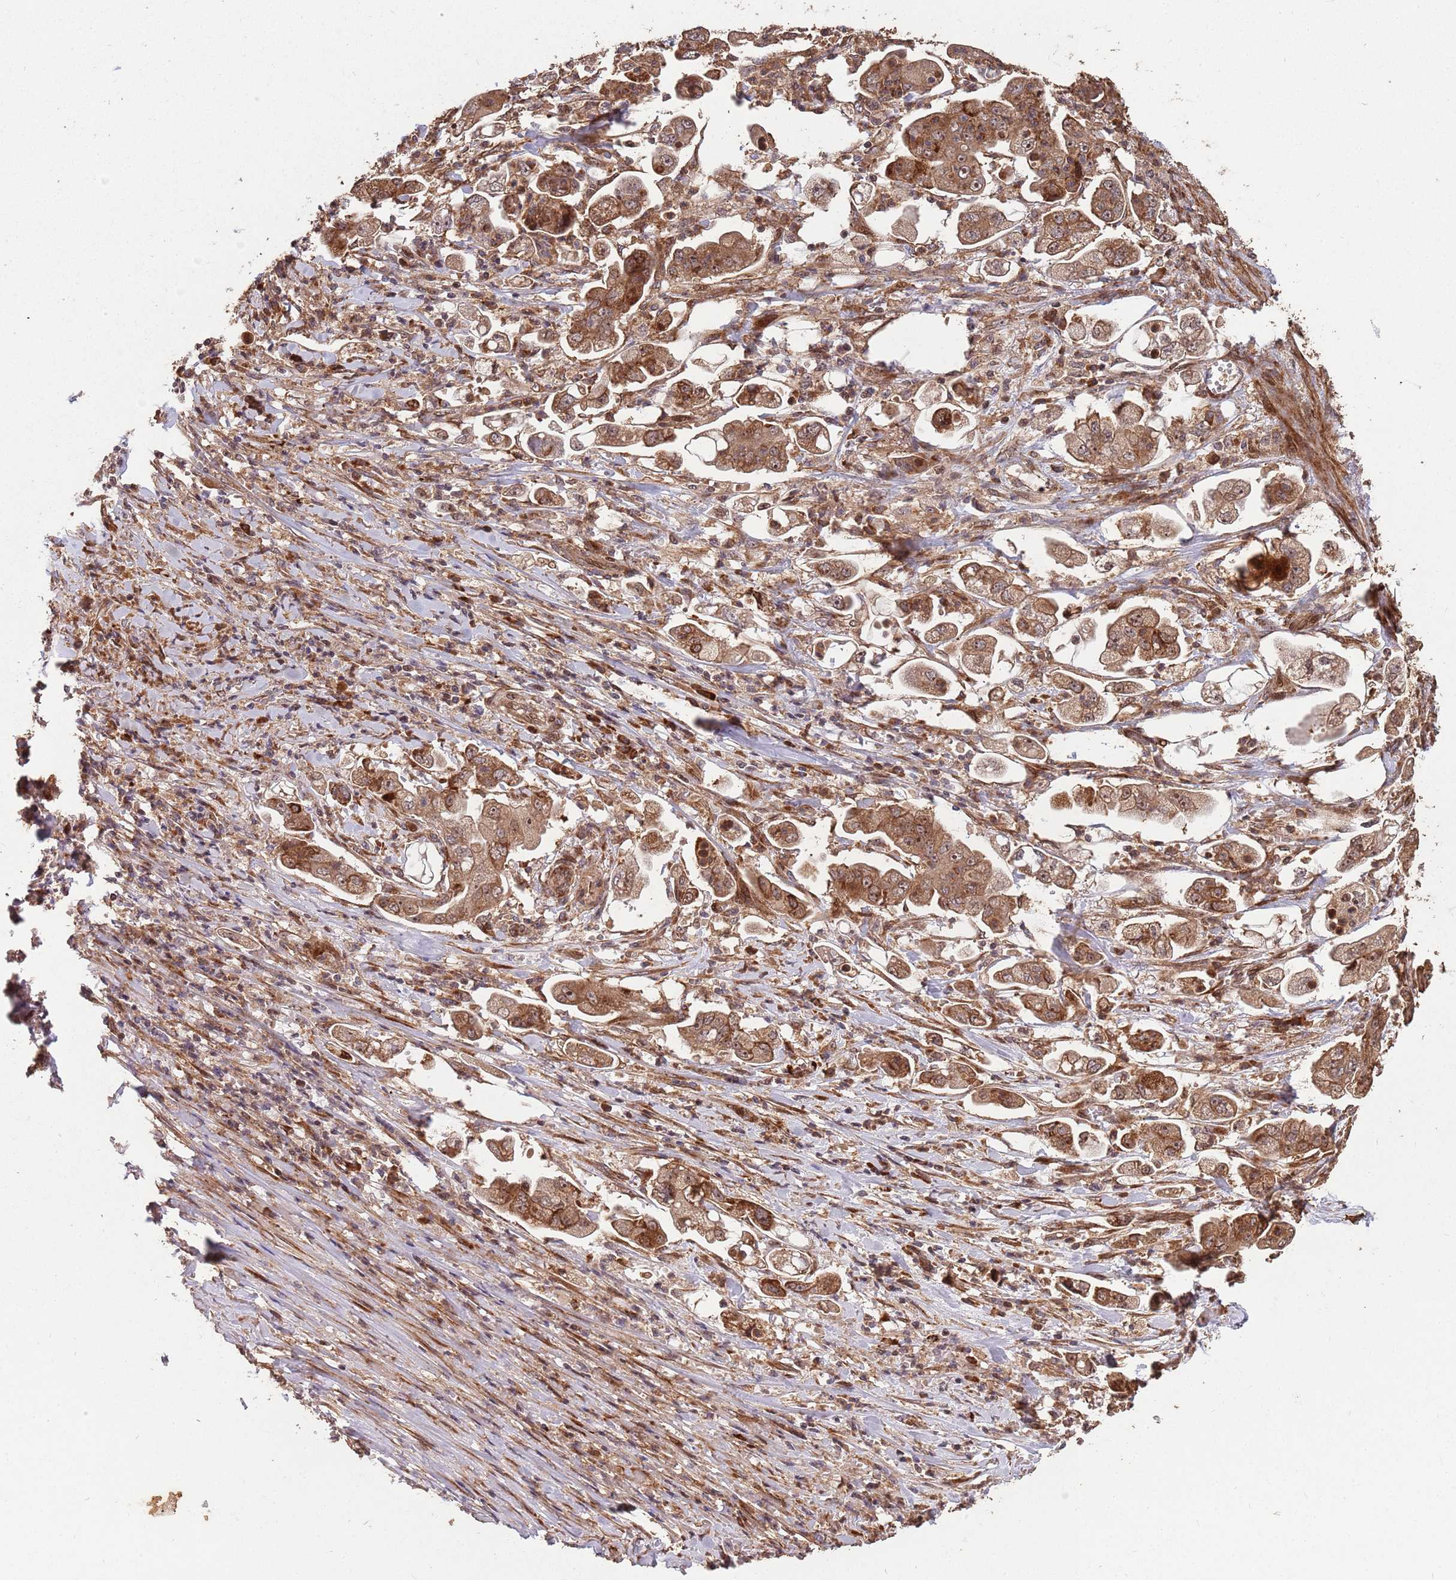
{"staining": {"intensity": "moderate", "quantity": ">75%", "location": "cytoplasmic/membranous,nuclear"}, "tissue": "stomach cancer", "cell_type": "Tumor cells", "image_type": "cancer", "snomed": [{"axis": "morphology", "description": "Adenocarcinoma, NOS"}, {"axis": "topography", "description": "Stomach"}], "caption": "Immunohistochemical staining of adenocarcinoma (stomach) demonstrates medium levels of moderate cytoplasmic/membranous and nuclear expression in approximately >75% of tumor cells. Nuclei are stained in blue.", "gene": "ZNF428", "patient": {"sex": "male", "age": 62}}